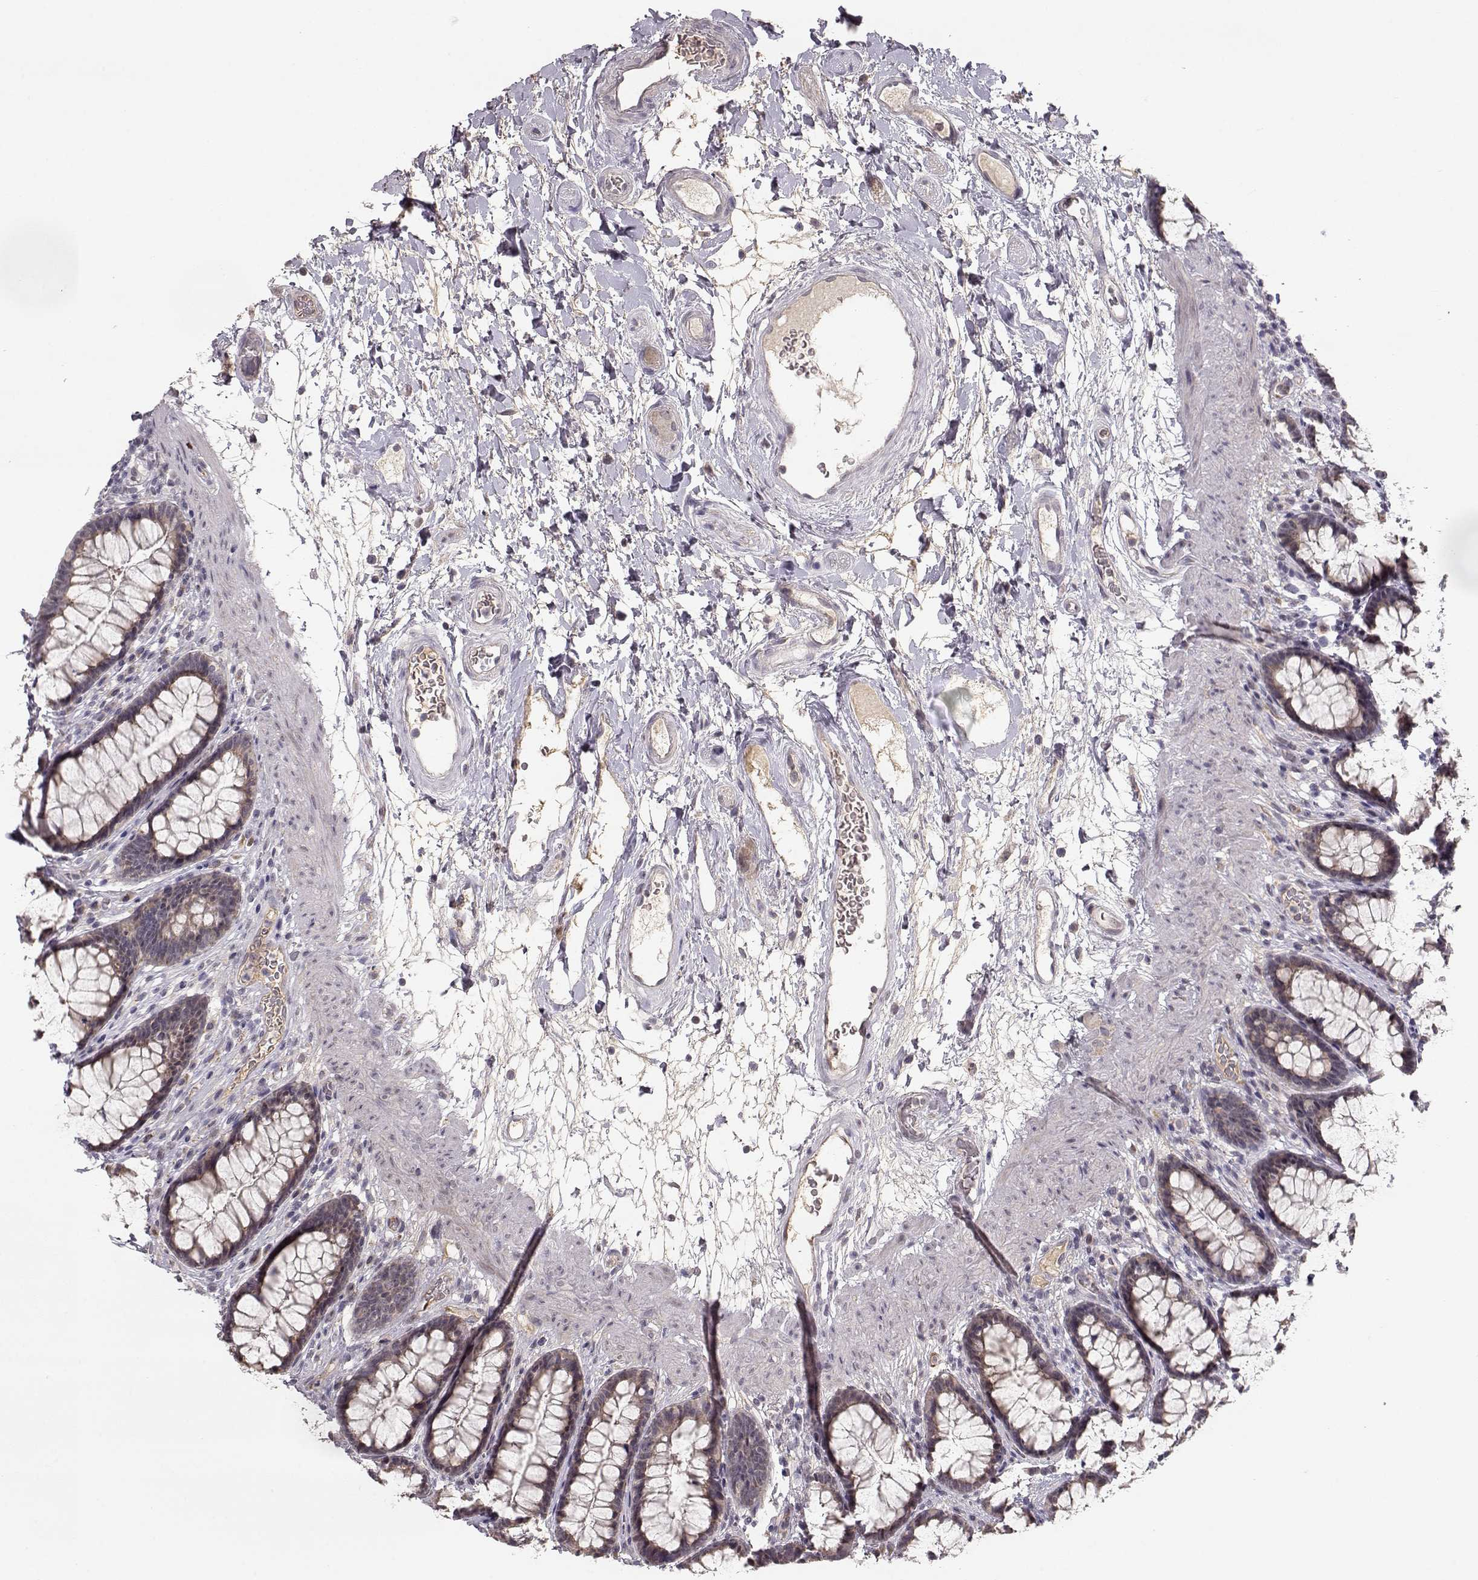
{"staining": {"intensity": "weak", "quantity": ">75%", "location": "cytoplasmic/membranous"}, "tissue": "rectum", "cell_type": "Glandular cells", "image_type": "normal", "snomed": [{"axis": "morphology", "description": "Normal tissue, NOS"}, {"axis": "topography", "description": "Rectum"}], "caption": "Protein expression analysis of normal human rectum reveals weak cytoplasmic/membranous expression in approximately >75% of glandular cells. The protein is shown in brown color, while the nuclei are stained blue.", "gene": "PNMT", "patient": {"sex": "male", "age": 72}}